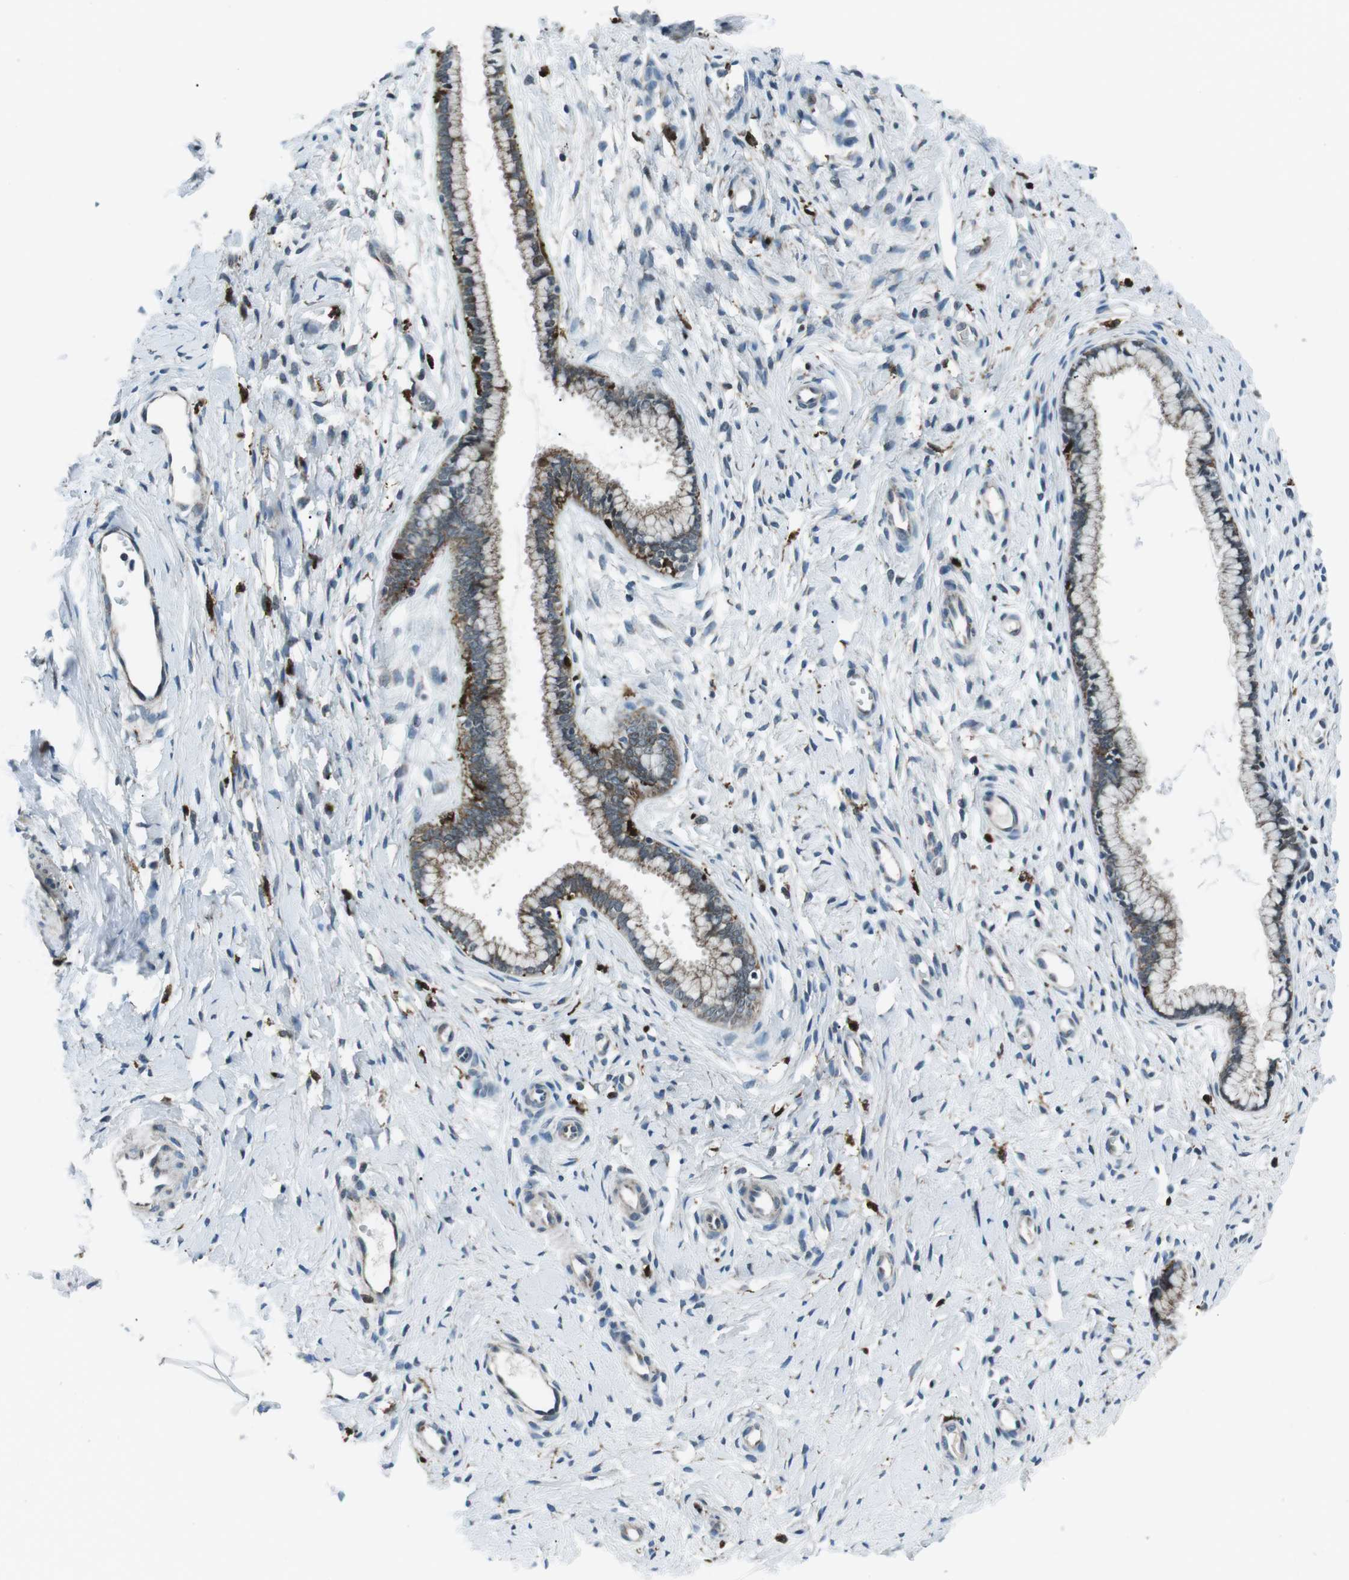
{"staining": {"intensity": "weak", "quantity": "25%-75%", "location": "cytoplasmic/membranous"}, "tissue": "cervix", "cell_type": "Glandular cells", "image_type": "normal", "snomed": [{"axis": "morphology", "description": "Normal tissue, NOS"}, {"axis": "topography", "description": "Cervix"}], "caption": "A histopathology image of cervix stained for a protein displays weak cytoplasmic/membranous brown staining in glandular cells. Immunohistochemistry (ihc) stains the protein of interest in brown and the nuclei are stained blue.", "gene": "BLNK", "patient": {"sex": "female", "age": 65}}